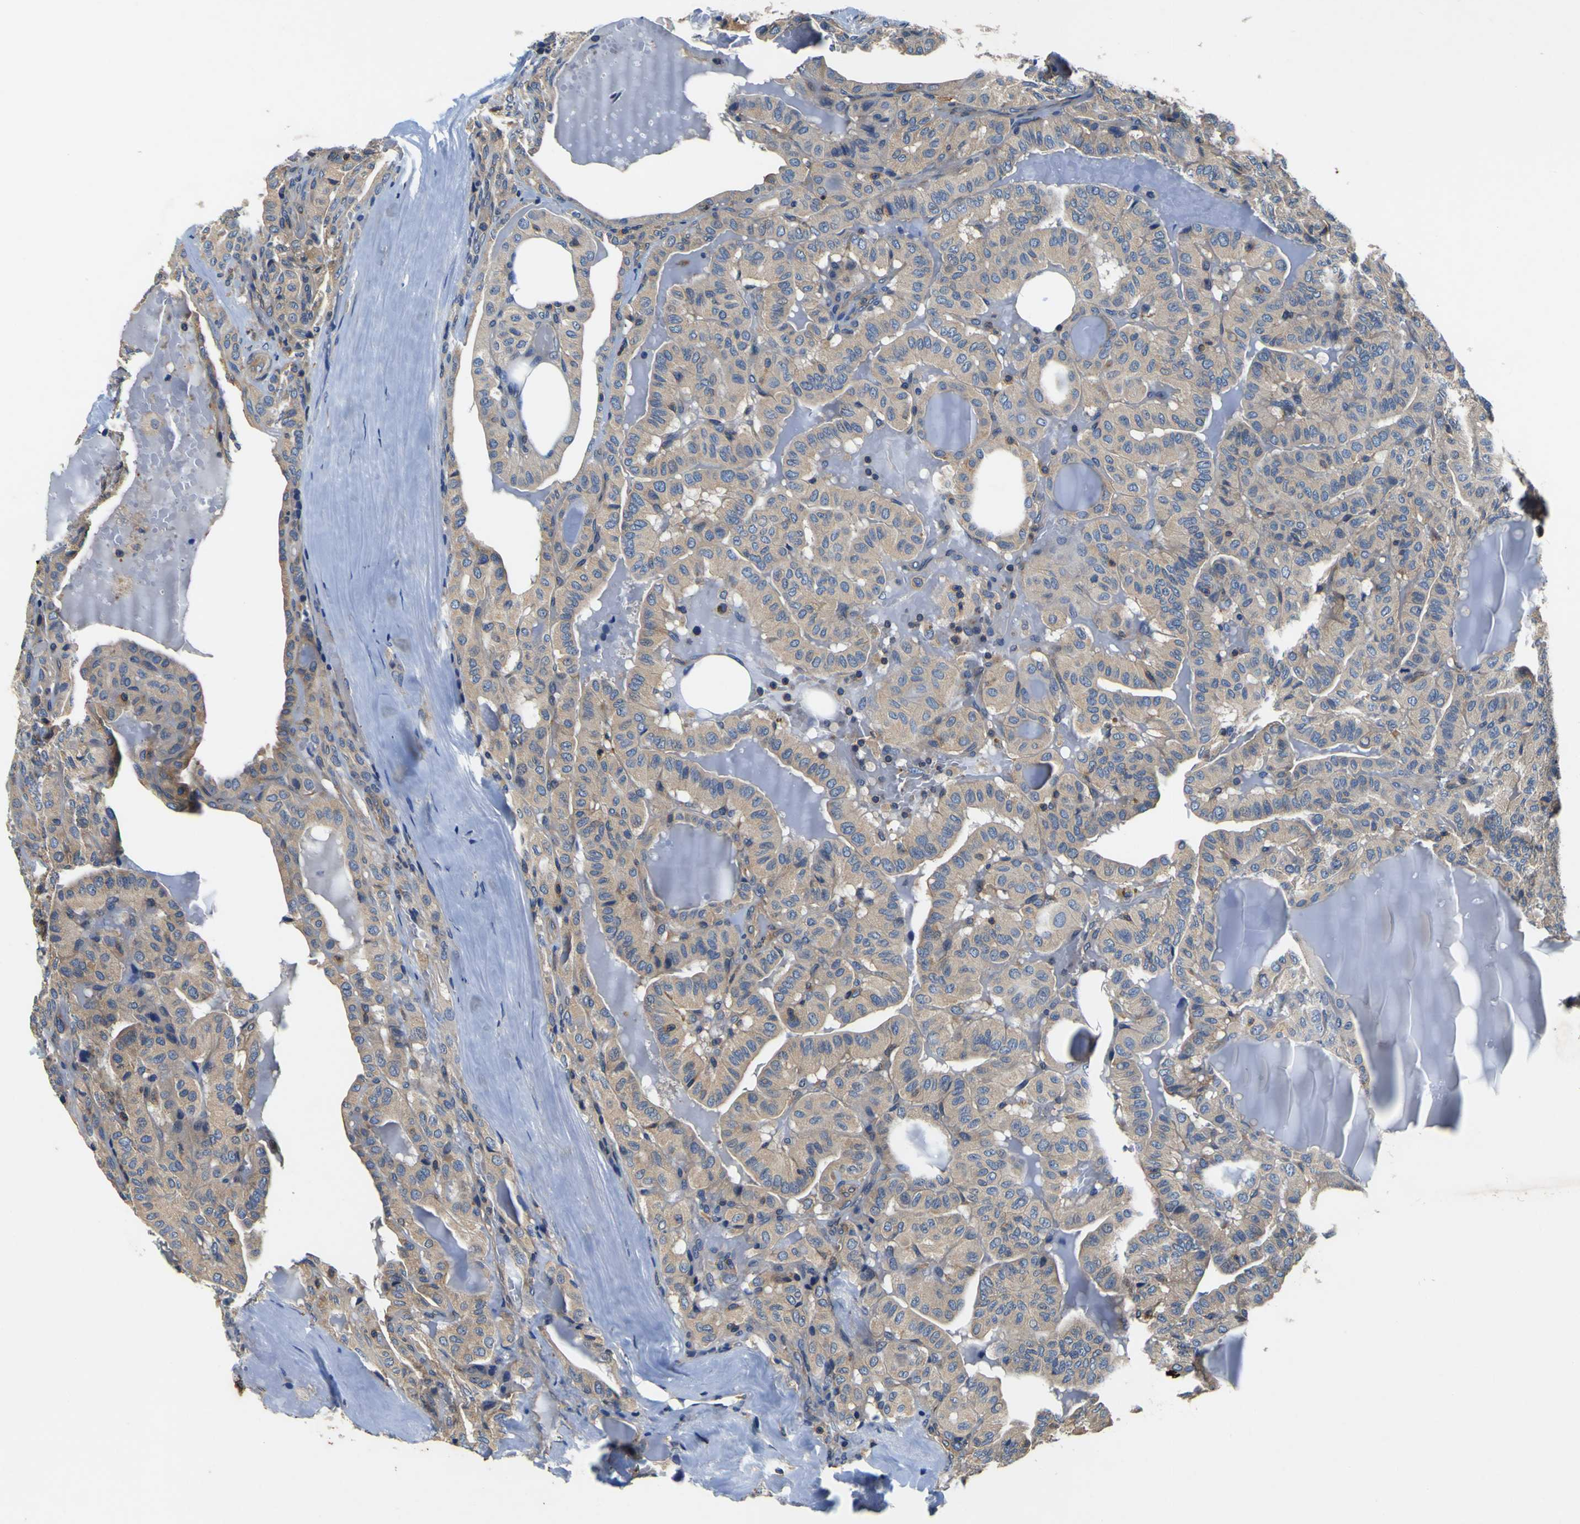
{"staining": {"intensity": "weak", "quantity": ">75%", "location": "cytoplasmic/membranous"}, "tissue": "head and neck cancer", "cell_type": "Tumor cells", "image_type": "cancer", "snomed": [{"axis": "morphology", "description": "Squamous cell carcinoma, NOS"}, {"axis": "topography", "description": "Oral tissue"}, {"axis": "topography", "description": "Head-Neck"}], "caption": "The micrograph reveals staining of head and neck cancer (squamous cell carcinoma), revealing weak cytoplasmic/membranous protein positivity (brown color) within tumor cells.", "gene": "CNR2", "patient": {"sex": "female", "age": 50}}